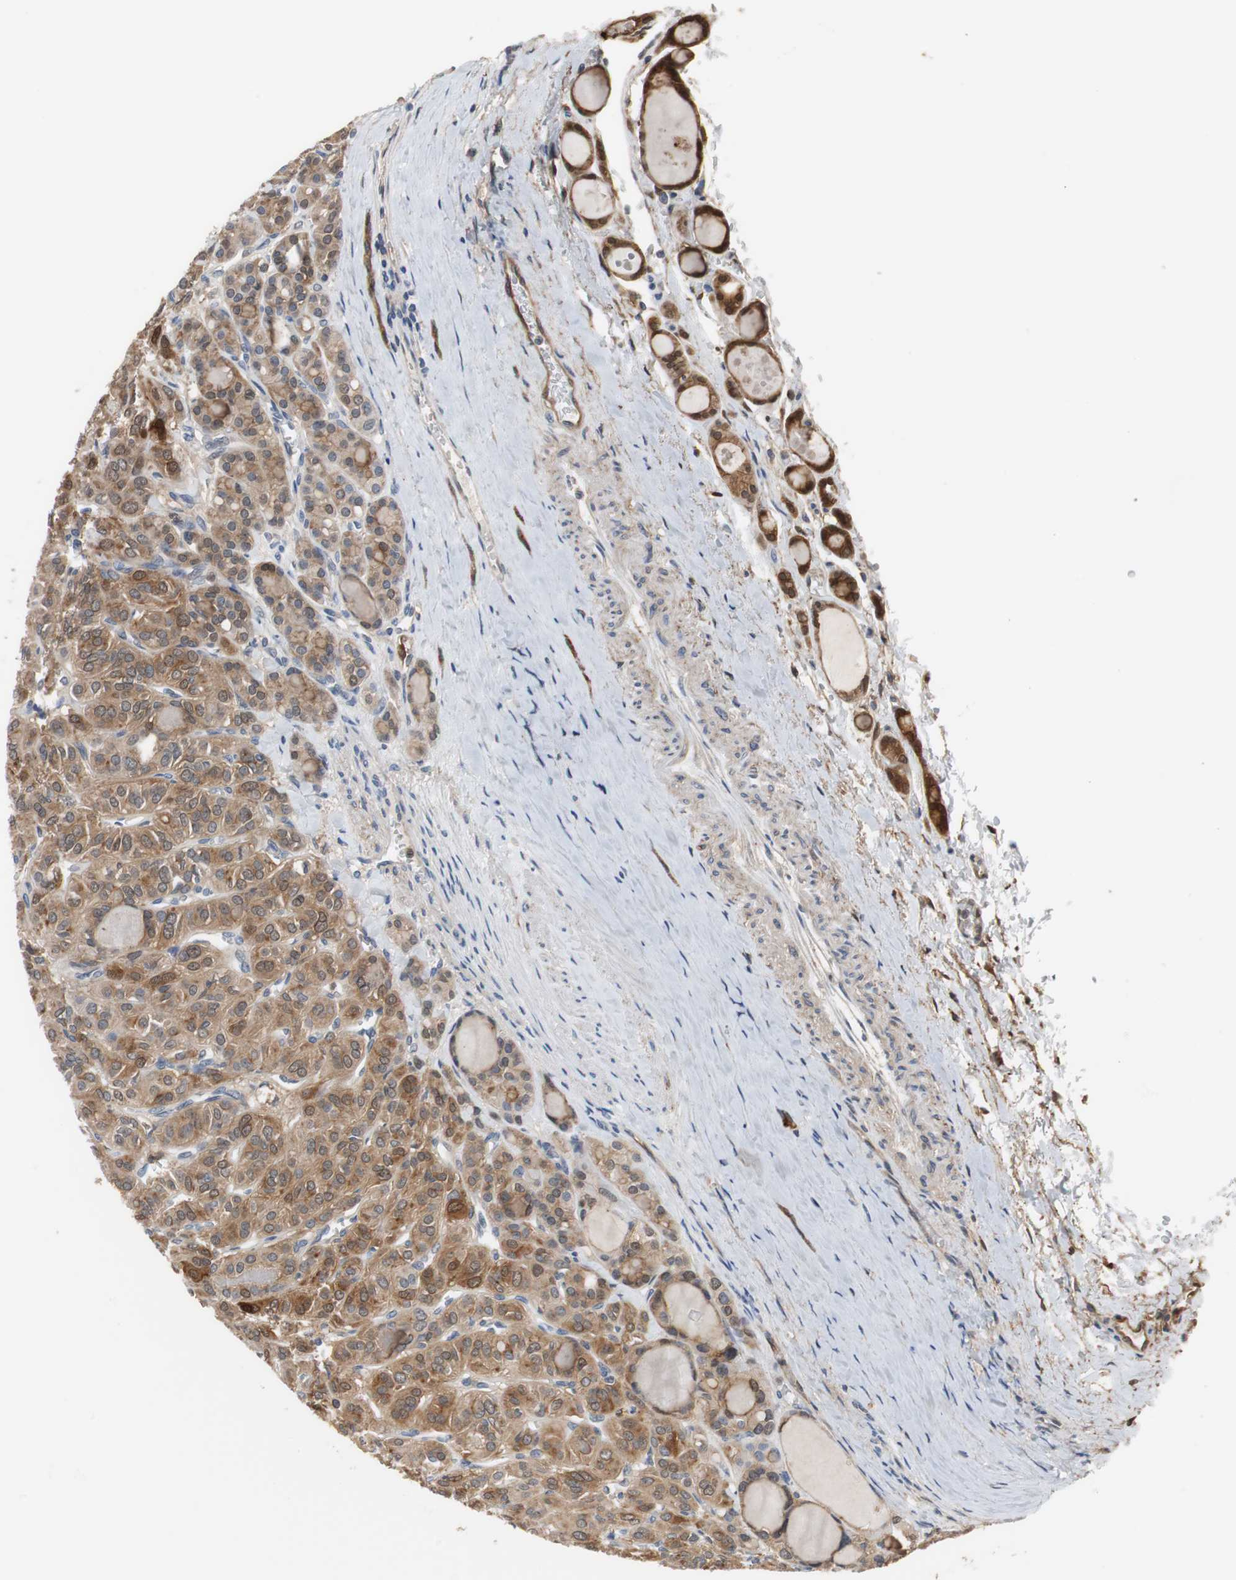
{"staining": {"intensity": "moderate", "quantity": ">75%", "location": "cytoplasmic/membranous"}, "tissue": "thyroid cancer", "cell_type": "Tumor cells", "image_type": "cancer", "snomed": [{"axis": "morphology", "description": "Follicular adenoma carcinoma, NOS"}, {"axis": "topography", "description": "Thyroid gland"}], "caption": "A brown stain labels moderate cytoplasmic/membranous staining of a protein in follicular adenoma carcinoma (thyroid) tumor cells. (IHC, brightfield microscopy, high magnification).", "gene": "ANXA4", "patient": {"sex": "female", "age": 71}}